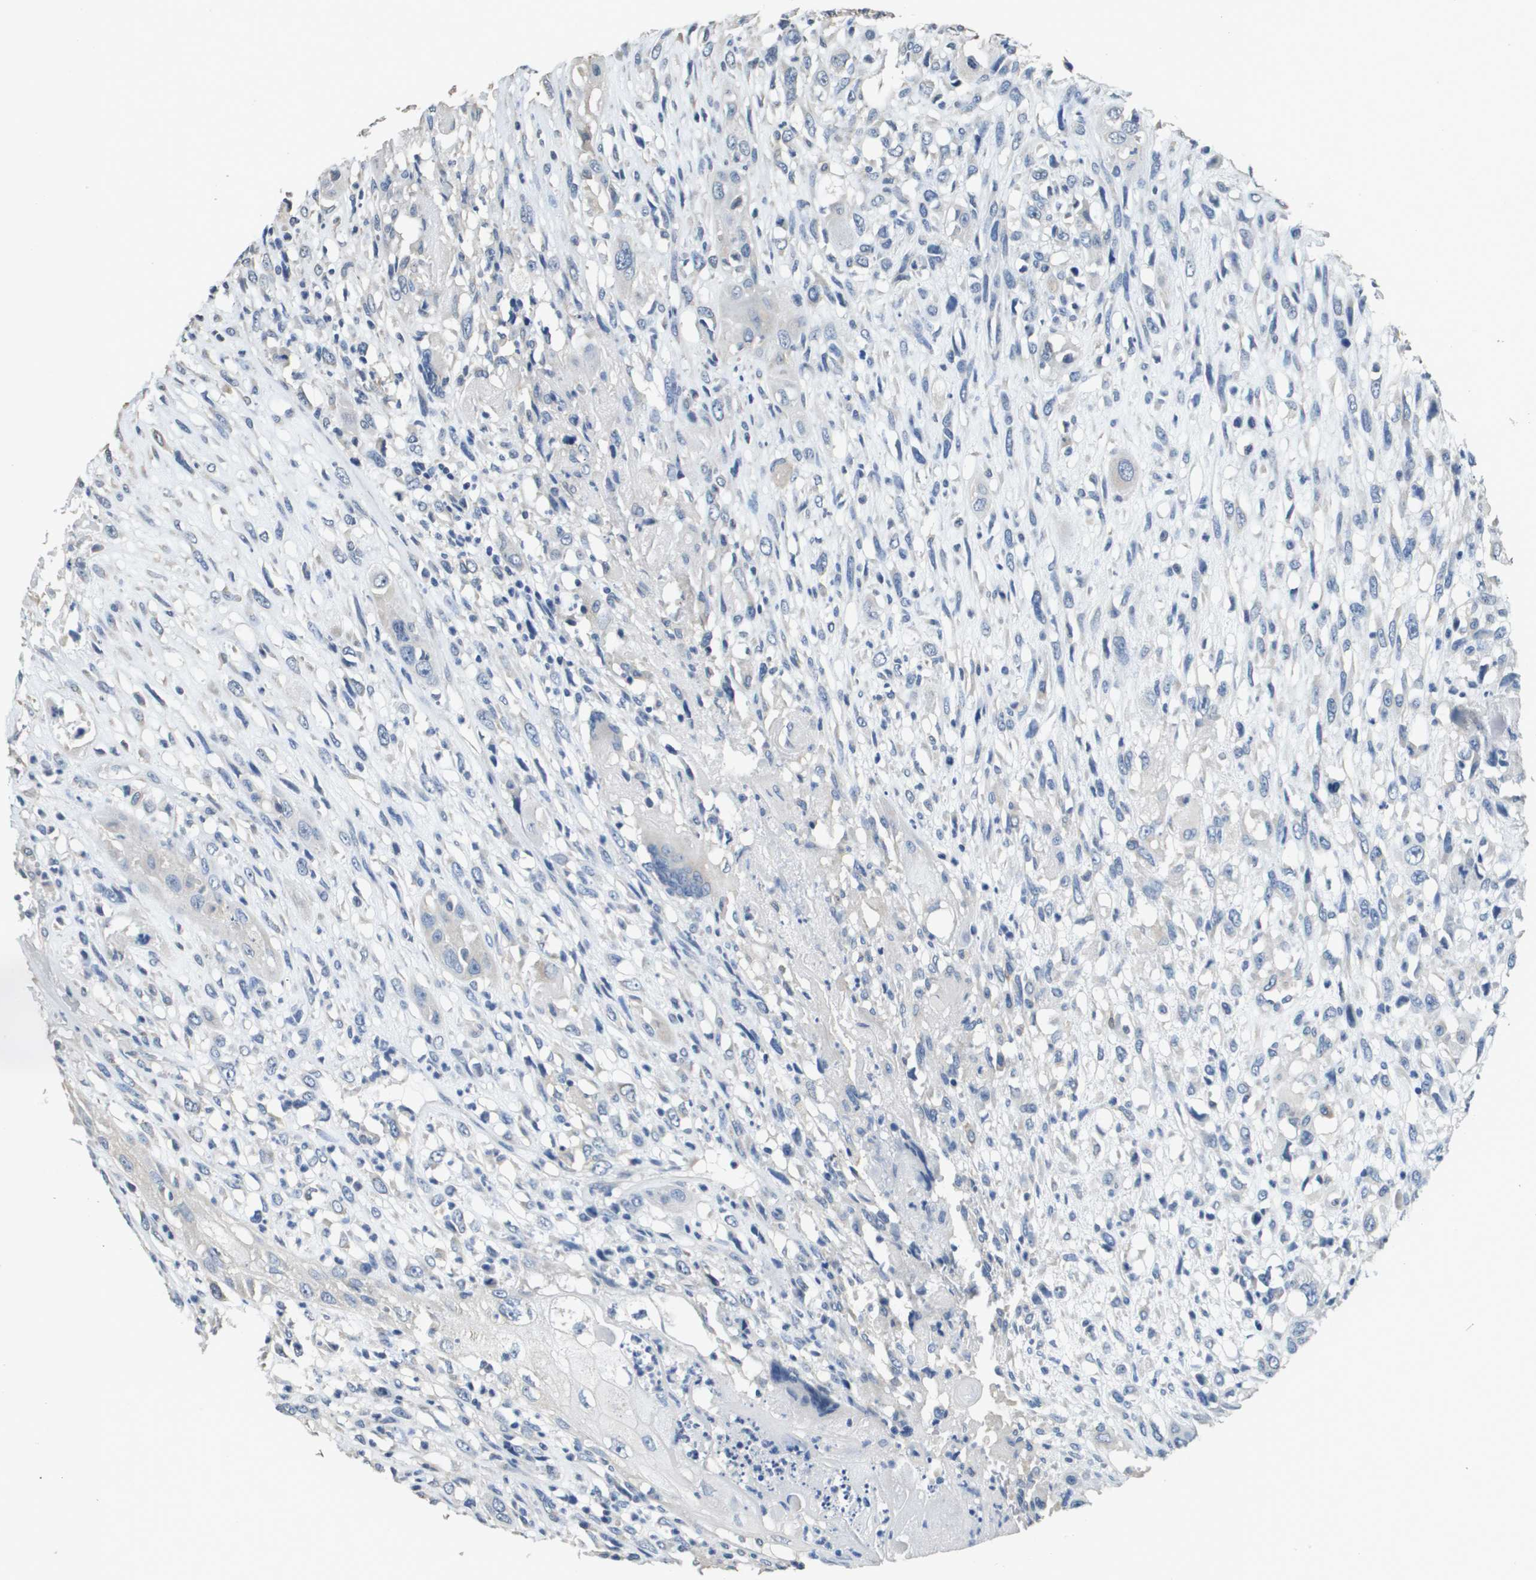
{"staining": {"intensity": "negative", "quantity": "none", "location": "none"}, "tissue": "head and neck cancer", "cell_type": "Tumor cells", "image_type": "cancer", "snomed": [{"axis": "morphology", "description": "Necrosis, NOS"}, {"axis": "morphology", "description": "Neoplasm, malignant, NOS"}, {"axis": "topography", "description": "Salivary gland"}, {"axis": "topography", "description": "Head-Neck"}], "caption": "Immunohistochemical staining of human head and neck cancer shows no significant expression in tumor cells. (DAB (3,3'-diaminobenzidine) IHC, high magnification).", "gene": "MT3", "patient": {"sex": "male", "age": 43}}